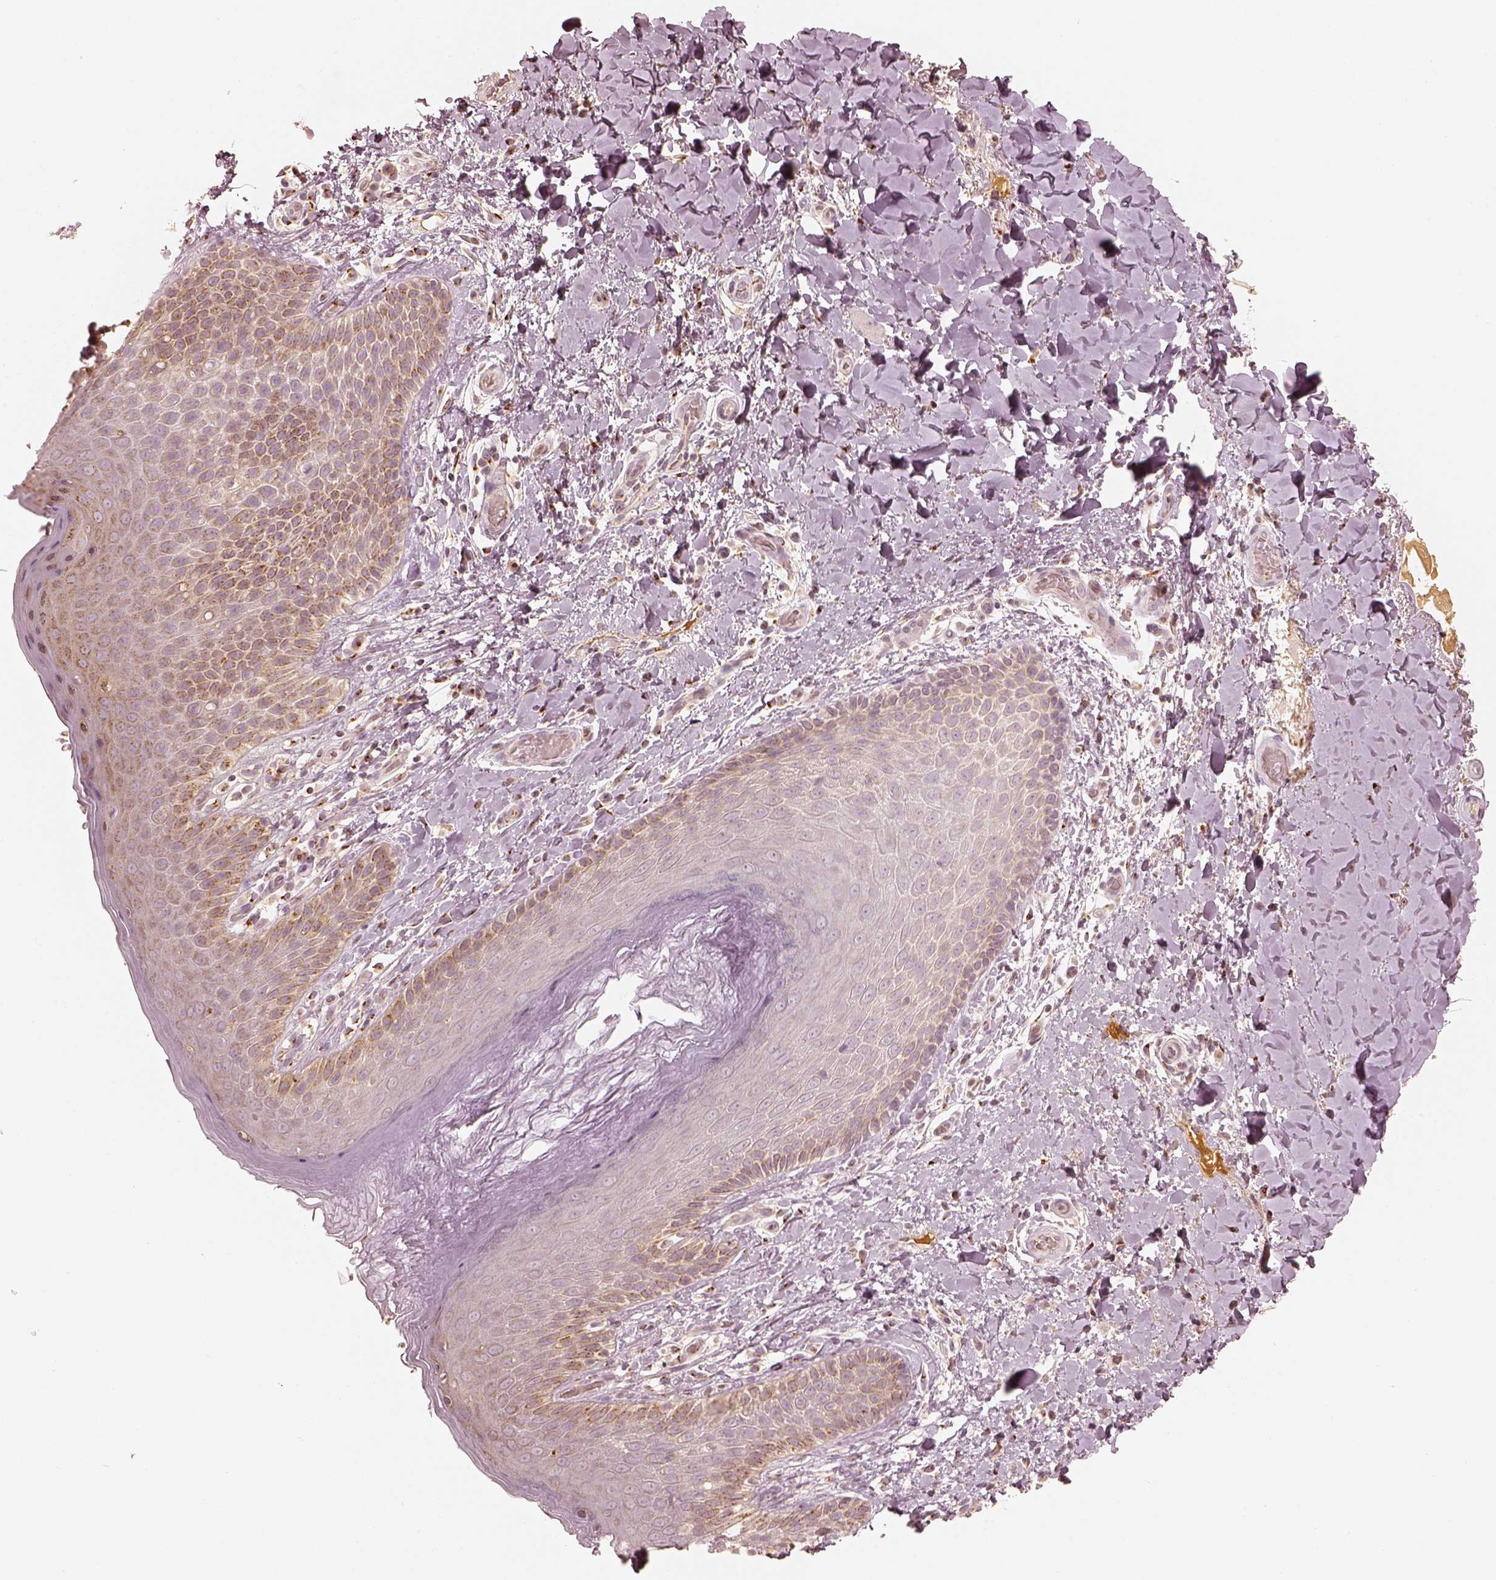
{"staining": {"intensity": "moderate", "quantity": "<25%", "location": "cytoplasmic/membranous"}, "tissue": "skin", "cell_type": "Epidermal cells", "image_type": "normal", "snomed": [{"axis": "morphology", "description": "Normal tissue, NOS"}, {"axis": "topography", "description": "Anal"}], "caption": "Immunohistochemical staining of unremarkable skin reveals moderate cytoplasmic/membranous protein staining in about <25% of epidermal cells. (IHC, brightfield microscopy, high magnification).", "gene": "GORASP2", "patient": {"sex": "male", "age": 36}}